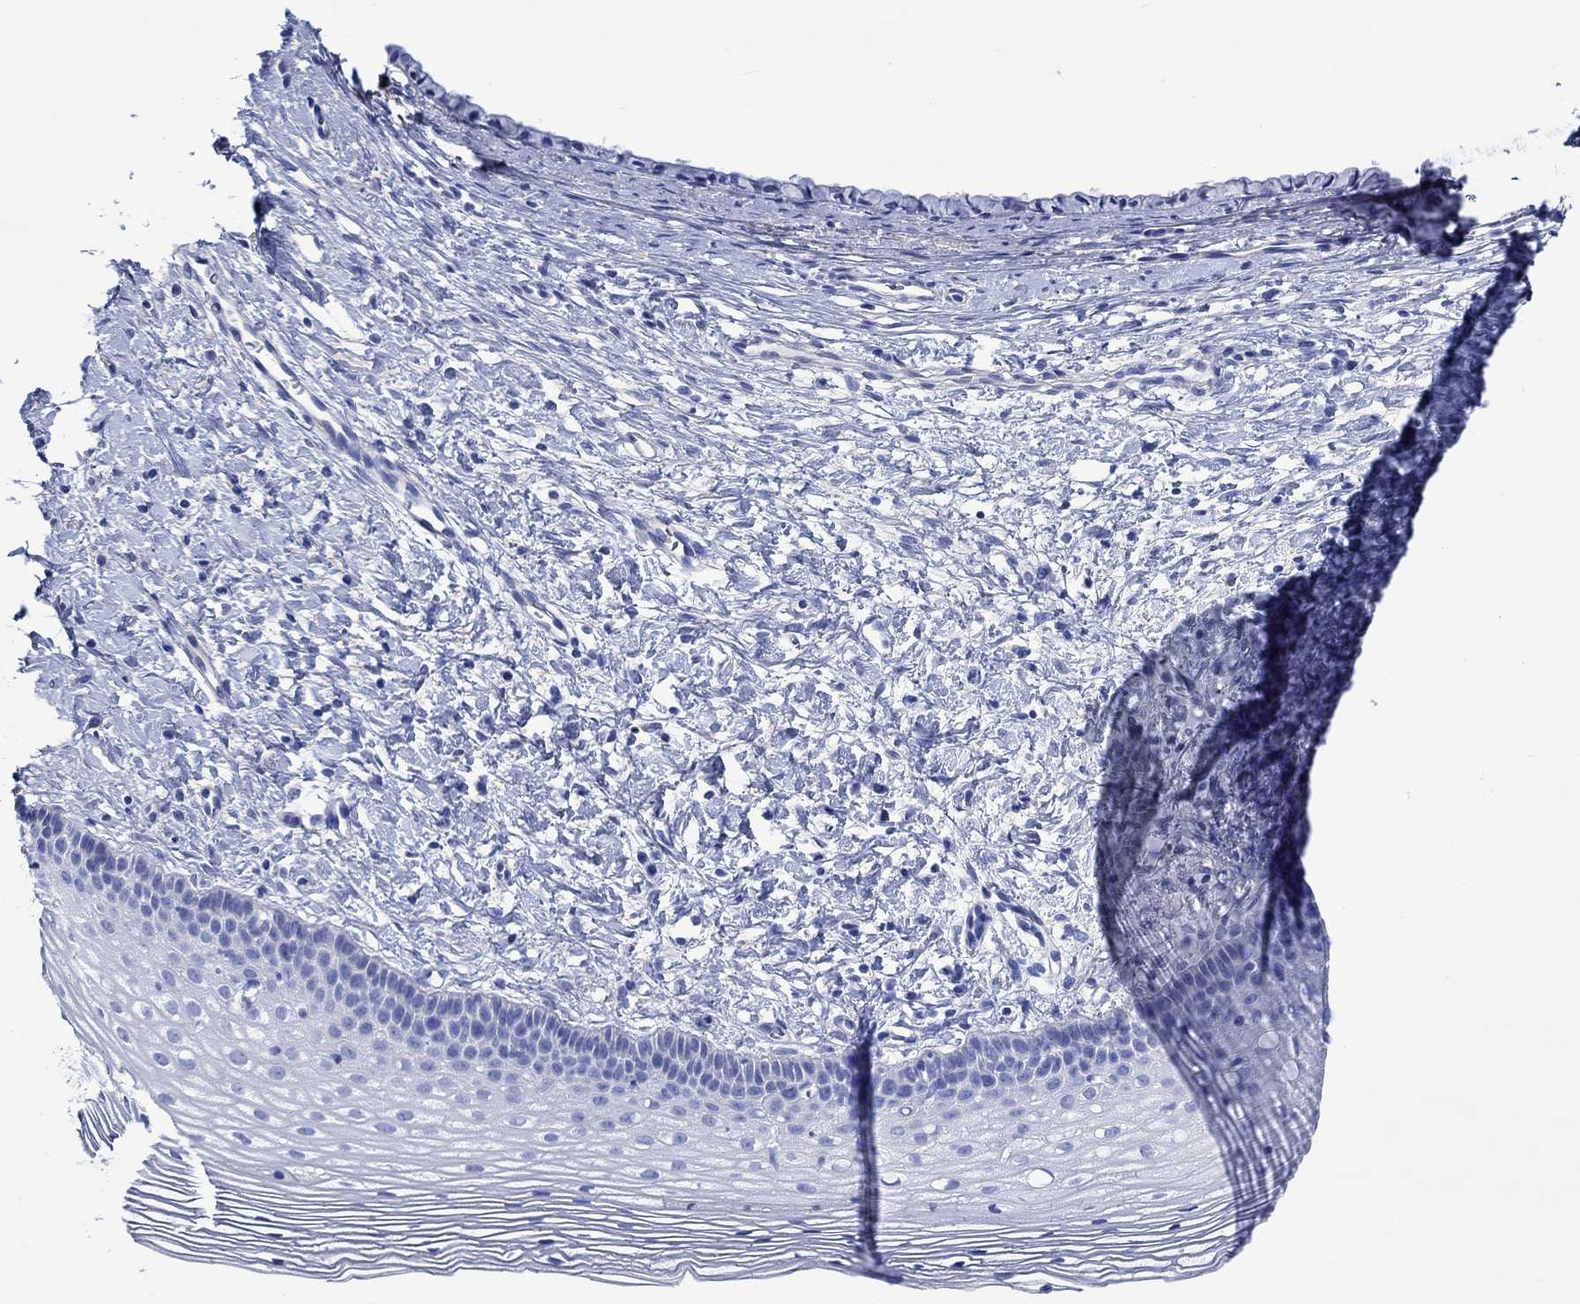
{"staining": {"intensity": "negative", "quantity": "none", "location": "none"}, "tissue": "cervix", "cell_type": "Glandular cells", "image_type": "normal", "snomed": [{"axis": "morphology", "description": "Normal tissue, NOS"}, {"axis": "topography", "description": "Cervix"}], "caption": "Immunohistochemistry (IHC) image of unremarkable cervix: human cervix stained with DAB (3,3'-diaminobenzidine) shows no significant protein expression in glandular cells. (DAB immunohistochemistry with hematoxylin counter stain).", "gene": "CPLX1", "patient": {"sex": "female", "age": 39}}